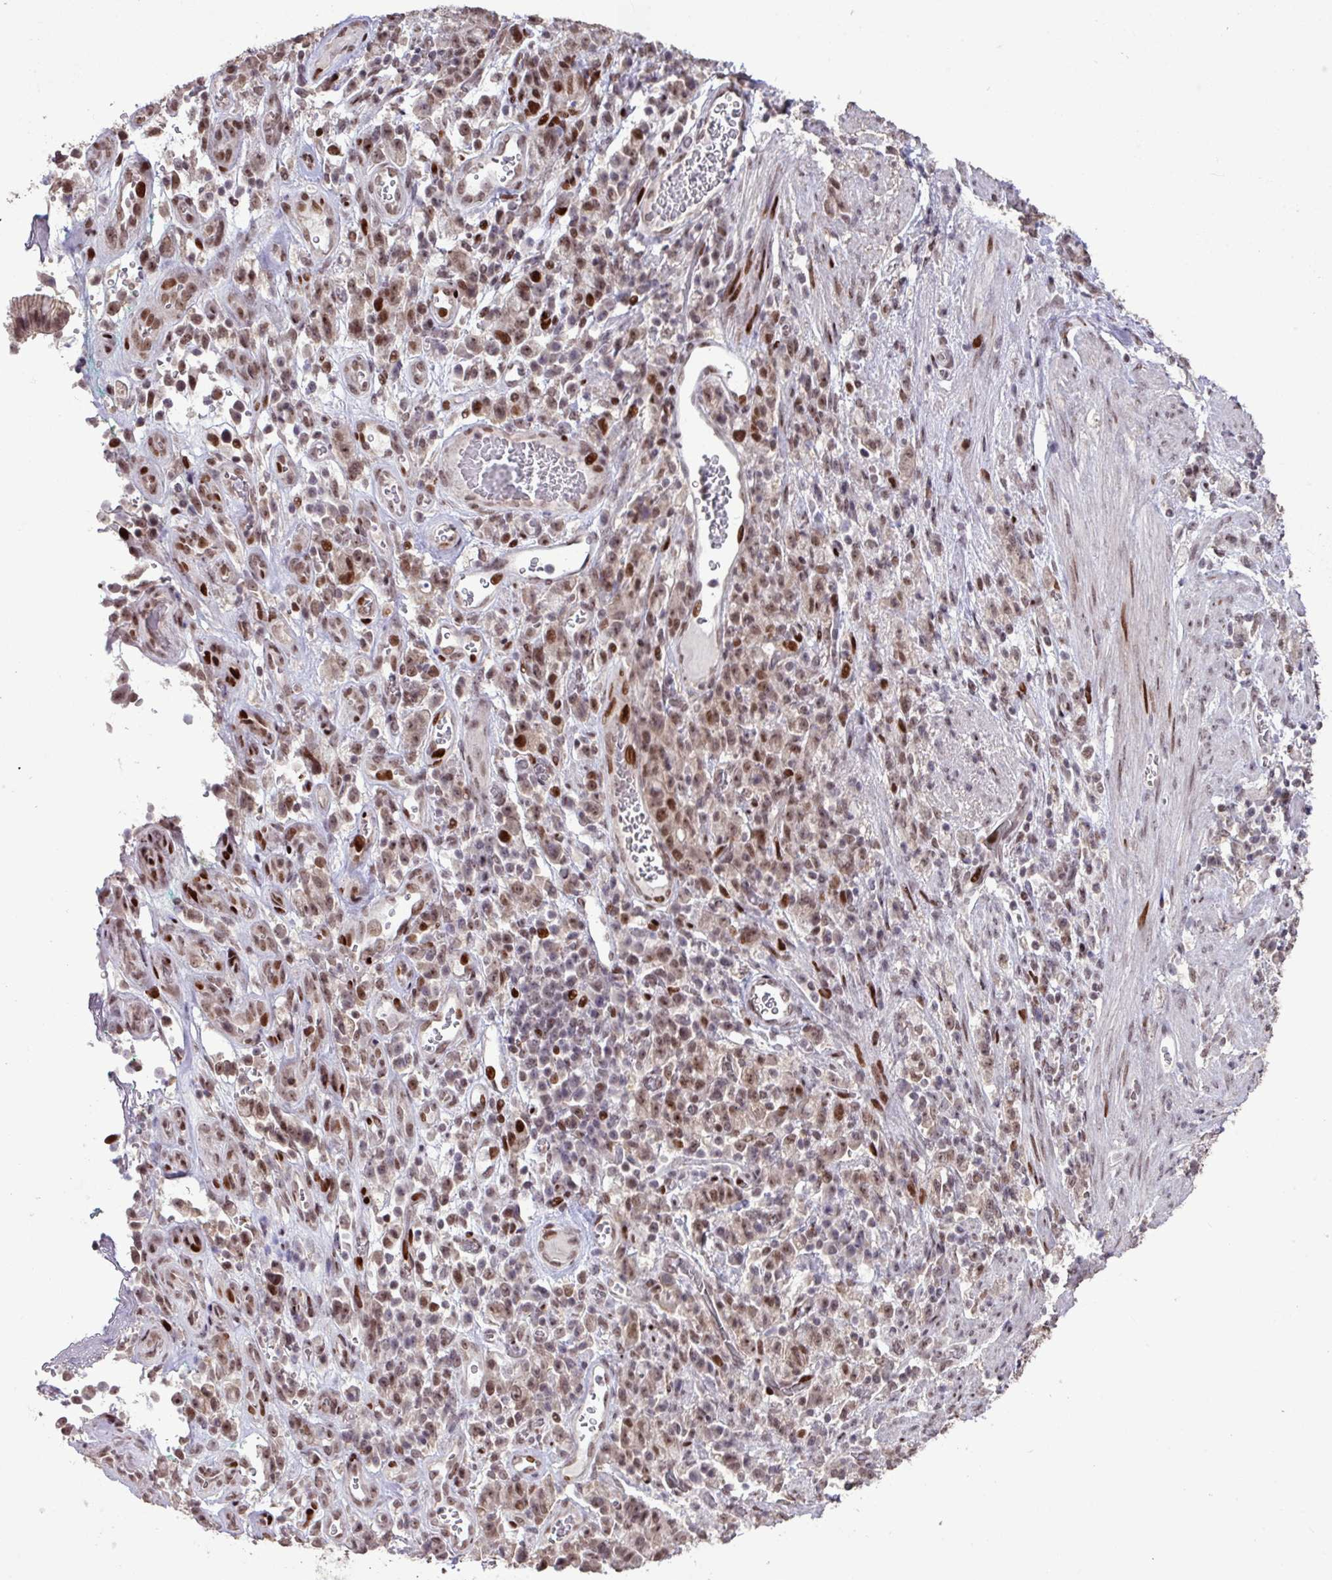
{"staining": {"intensity": "moderate", "quantity": ">75%", "location": "nuclear"}, "tissue": "stomach cancer", "cell_type": "Tumor cells", "image_type": "cancer", "snomed": [{"axis": "morphology", "description": "Adenocarcinoma, NOS"}, {"axis": "topography", "description": "Stomach"}], "caption": "Tumor cells exhibit moderate nuclear staining in about >75% of cells in adenocarcinoma (stomach).", "gene": "ZNF709", "patient": {"sex": "male", "age": 77}}